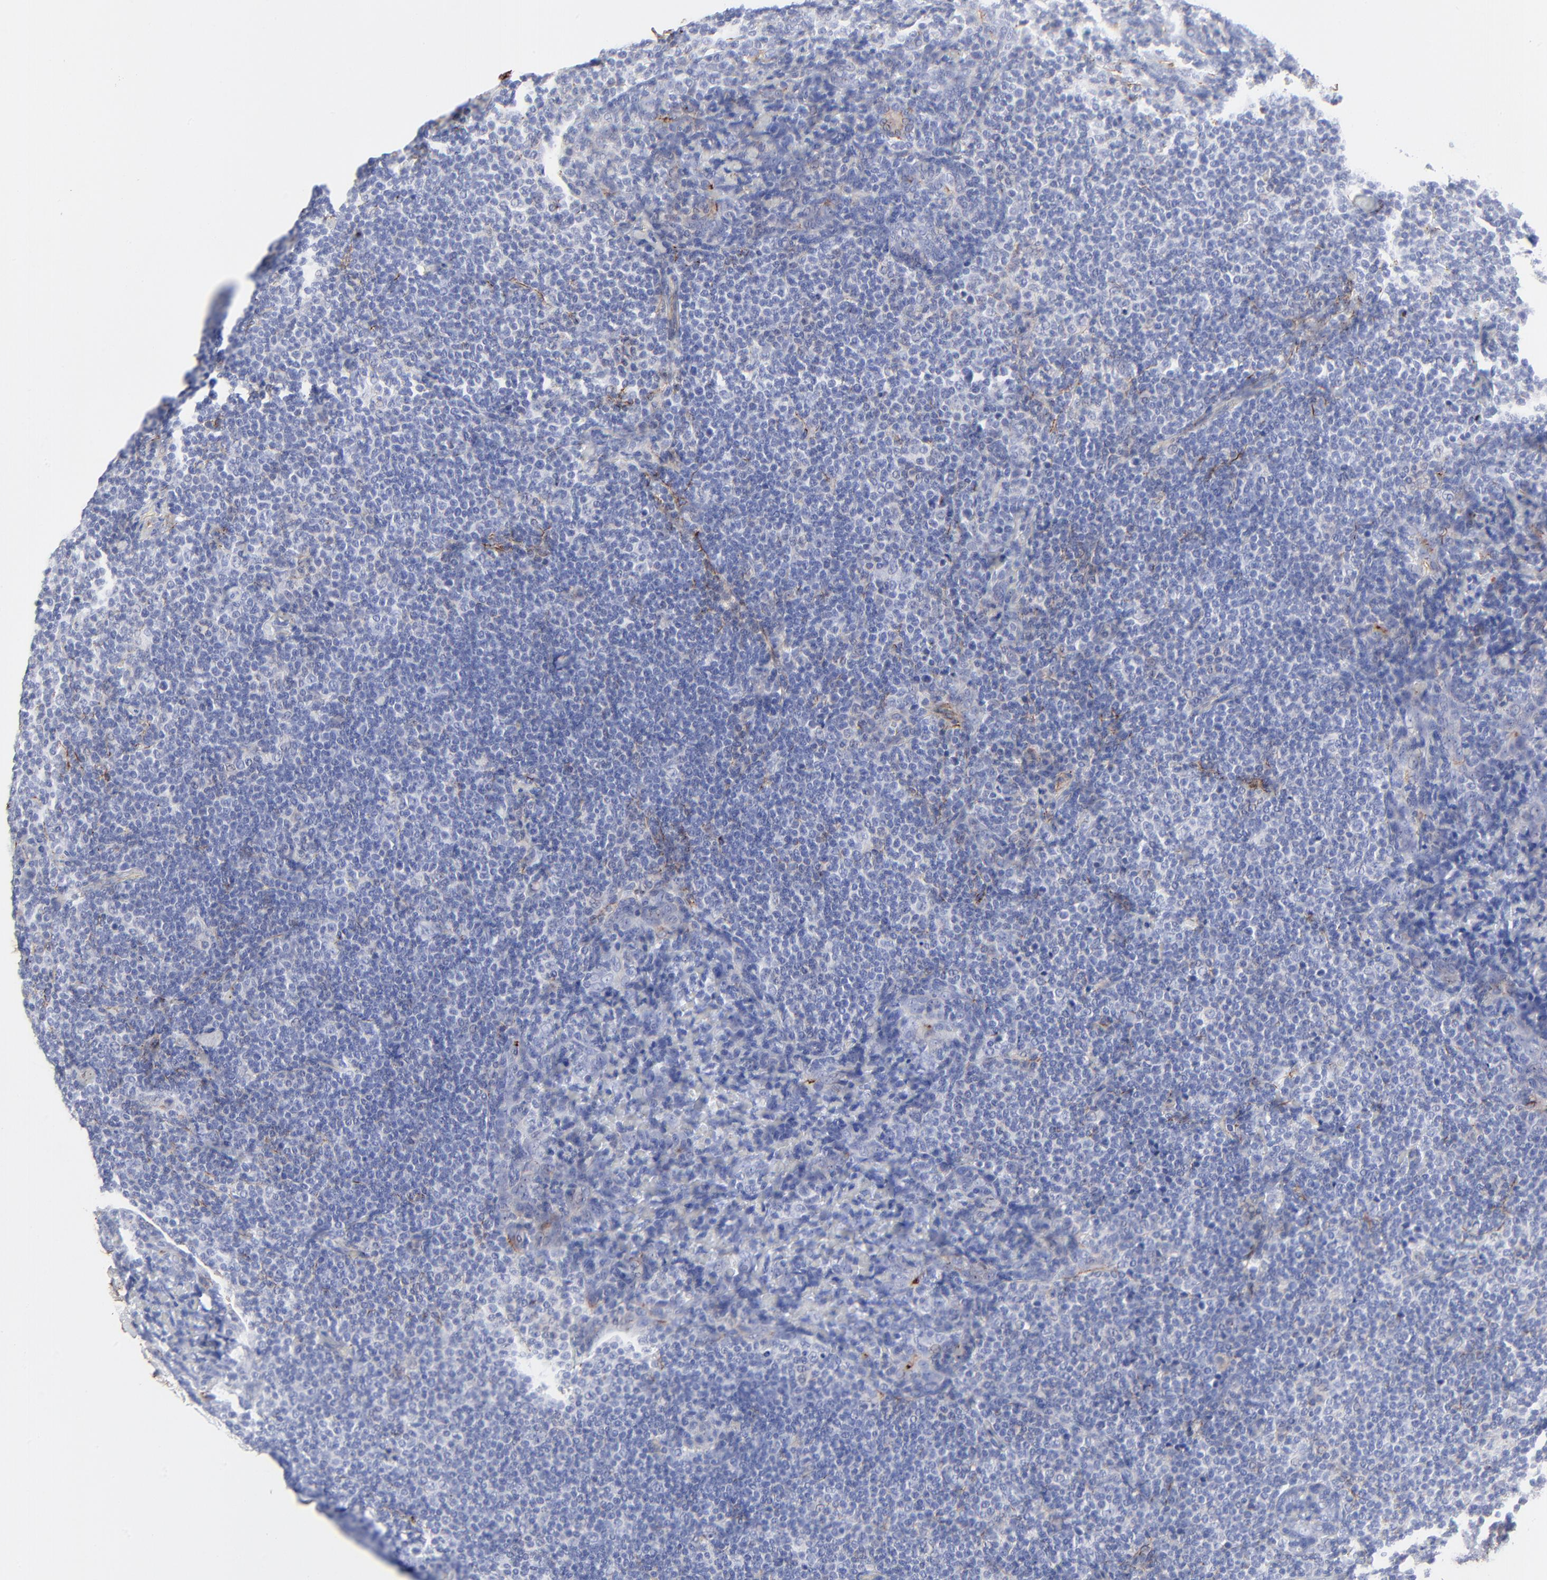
{"staining": {"intensity": "negative", "quantity": "none", "location": "none"}, "tissue": "lymph node", "cell_type": "Germinal center cells", "image_type": "normal", "snomed": [{"axis": "morphology", "description": "Normal tissue, NOS"}, {"axis": "morphology", "description": "Uncertain malignant potential"}, {"axis": "topography", "description": "Lymph node"}, {"axis": "topography", "description": "Salivary gland, NOS"}], "caption": "A high-resolution histopathology image shows immunohistochemistry staining of unremarkable lymph node, which reveals no significant positivity in germinal center cells.", "gene": "FBLN2", "patient": {"sex": "female", "age": 51}}